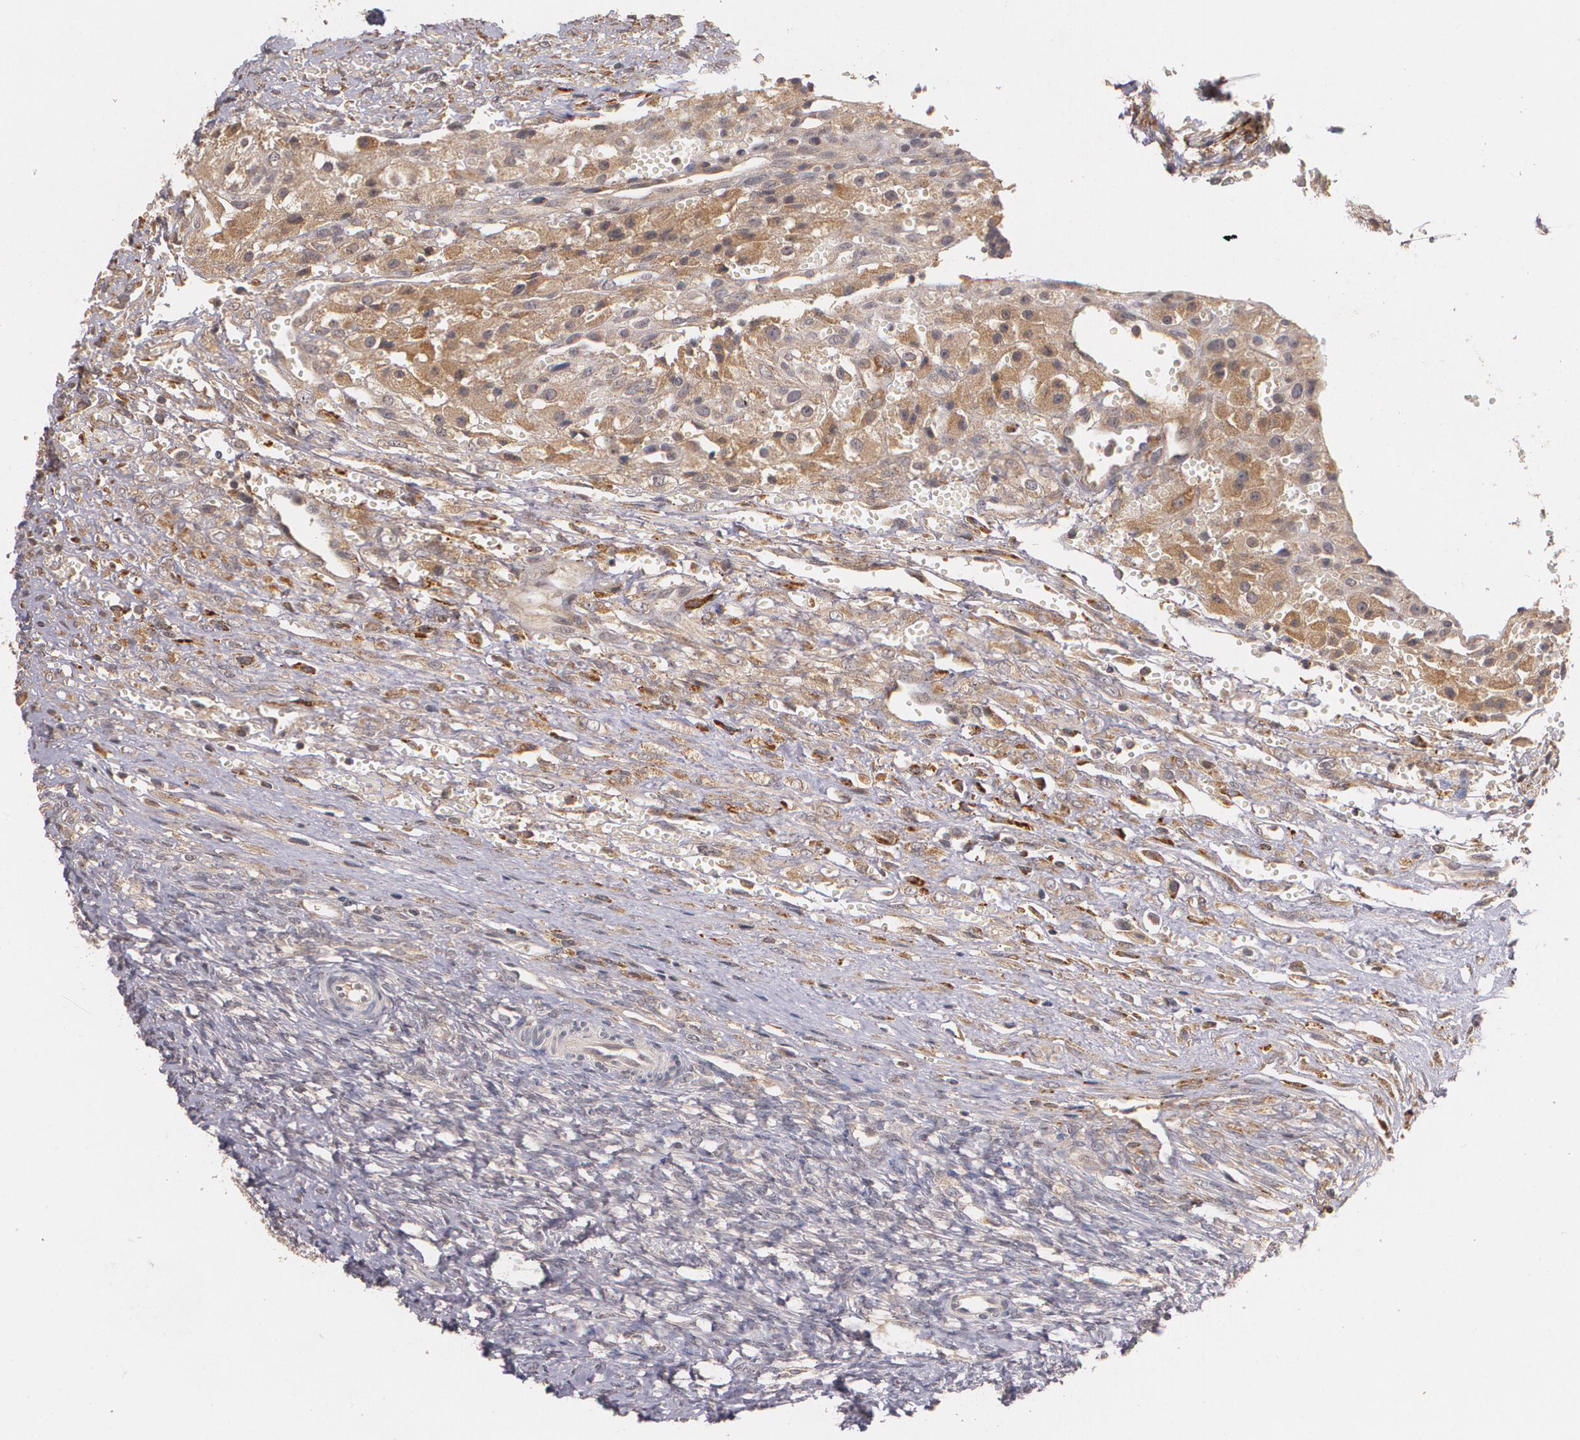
{"staining": {"intensity": "weak", "quantity": "25%-75%", "location": "cytoplasmic/membranous"}, "tissue": "ovary", "cell_type": "Follicle cells", "image_type": "normal", "snomed": [{"axis": "morphology", "description": "Normal tissue, NOS"}, {"axis": "topography", "description": "Ovary"}], "caption": "Unremarkable ovary demonstrates weak cytoplasmic/membranous staining in approximately 25%-75% of follicle cells, visualized by immunohistochemistry.", "gene": "IFNGR2", "patient": {"sex": "female", "age": 56}}